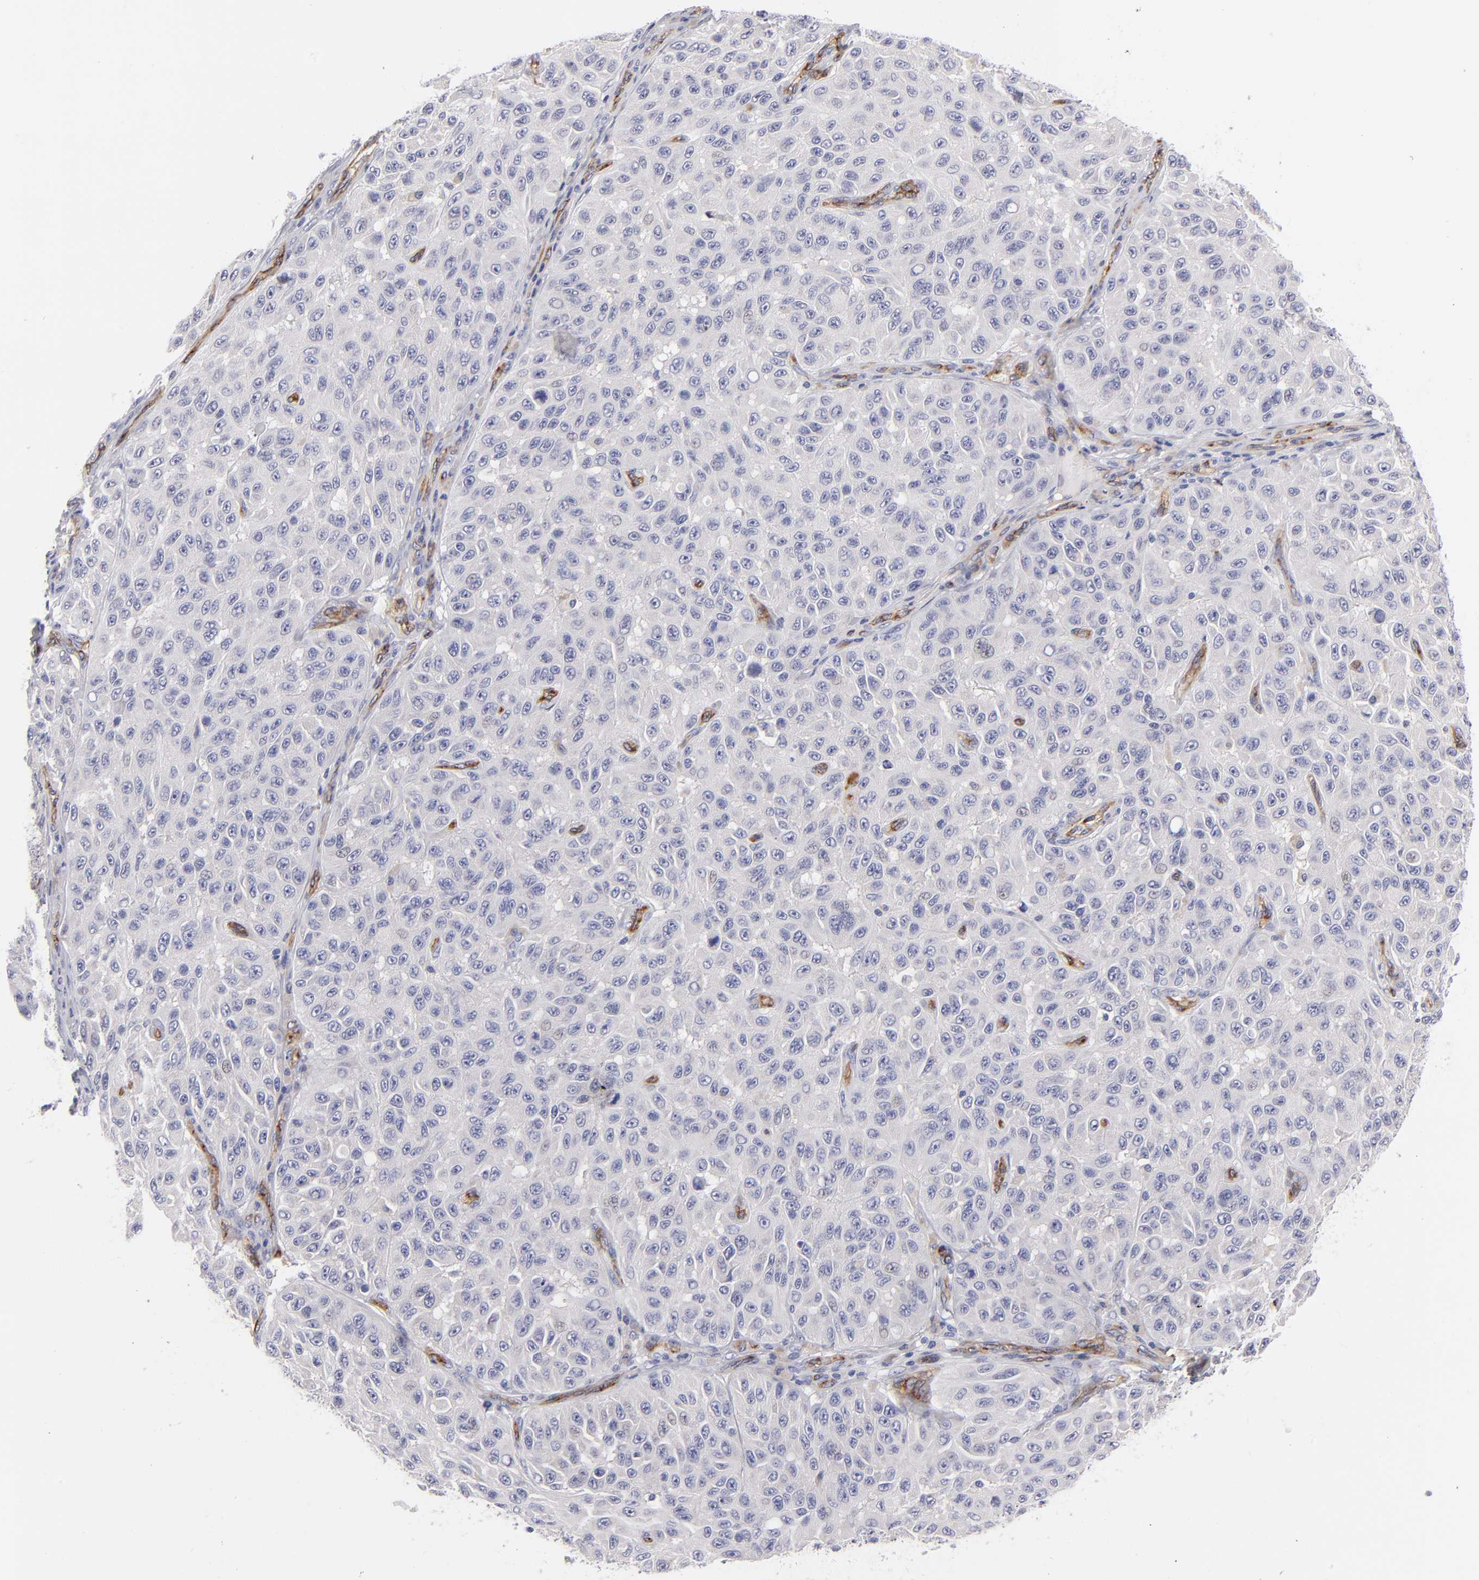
{"staining": {"intensity": "negative", "quantity": "none", "location": "none"}, "tissue": "melanoma", "cell_type": "Tumor cells", "image_type": "cancer", "snomed": [{"axis": "morphology", "description": "Malignant melanoma, NOS"}, {"axis": "topography", "description": "Skin"}], "caption": "Protein analysis of melanoma reveals no significant expression in tumor cells.", "gene": "PLVAP", "patient": {"sex": "male", "age": 30}}